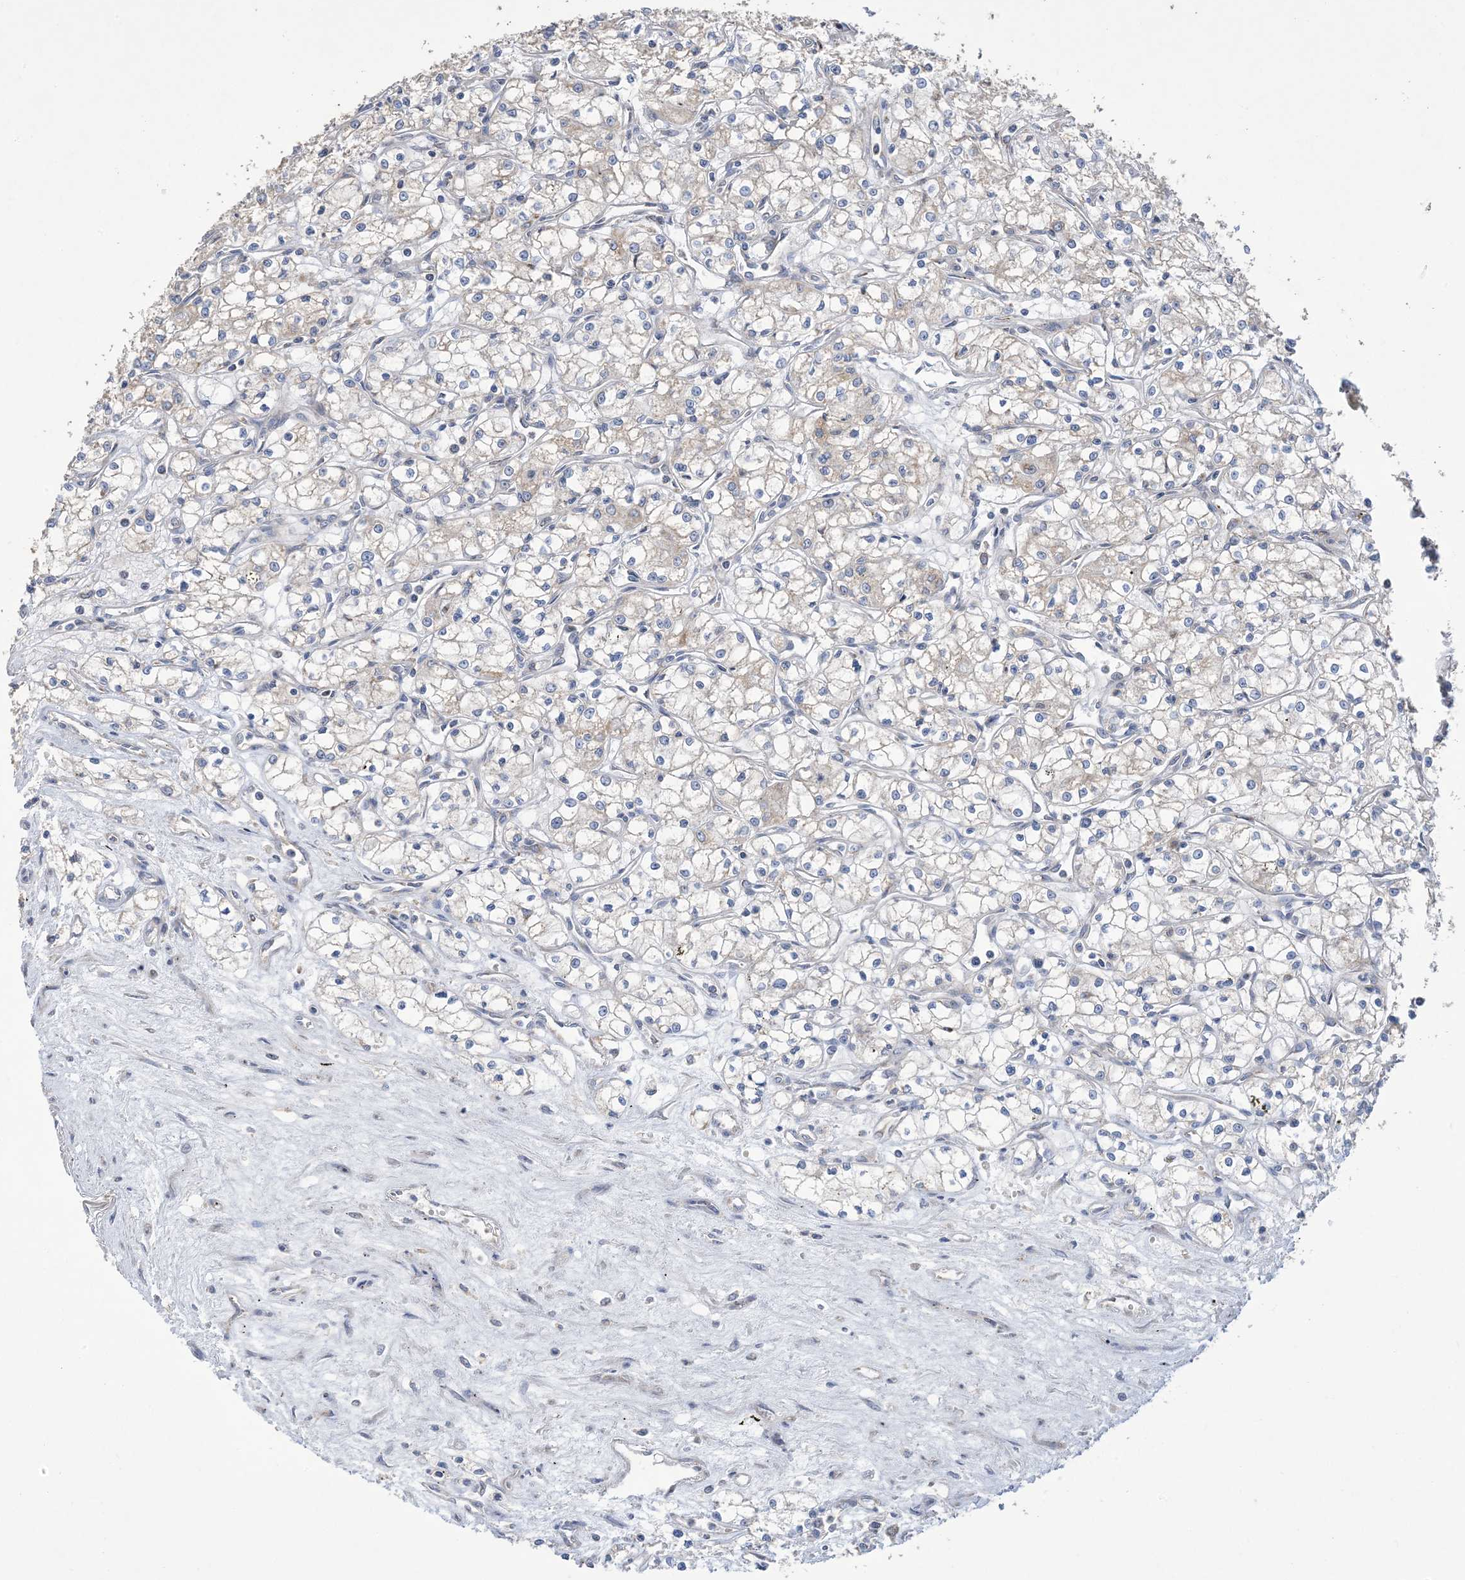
{"staining": {"intensity": "negative", "quantity": "none", "location": "none"}, "tissue": "renal cancer", "cell_type": "Tumor cells", "image_type": "cancer", "snomed": [{"axis": "morphology", "description": "Adenocarcinoma, NOS"}, {"axis": "topography", "description": "Kidney"}], "caption": "A micrograph of renal adenocarcinoma stained for a protein exhibits no brown staining in tumor cells. (Stains: DAB immunohistochemistry with hematoxylin counter stain, Microscopy: brightfield microscopy at high magnification).", "gene": "CLEC16A", "patient": {"sex": "male", "age": 59}}